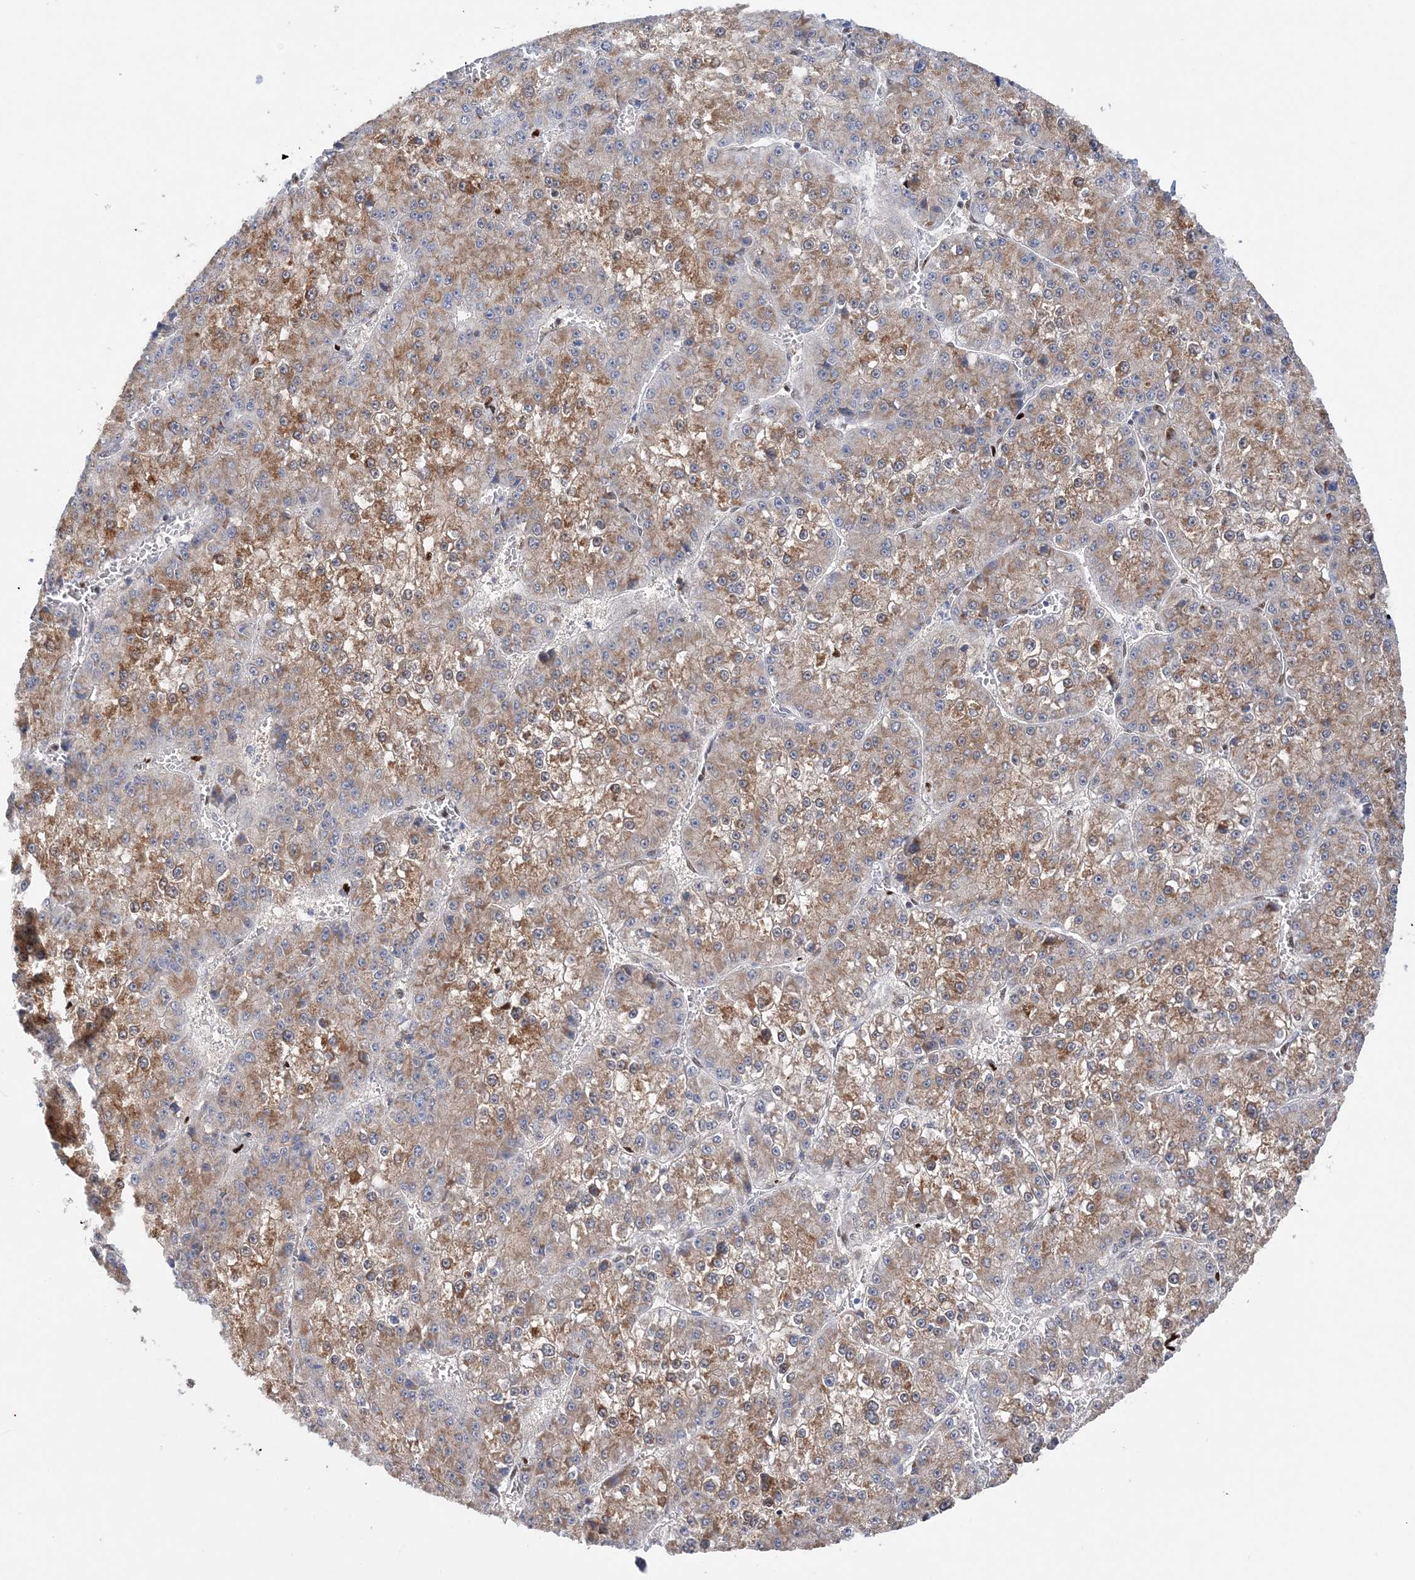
{"staining": {"intensity": "moderate", "quantity": ">75%", "location": "cytoplasmic/membranous"}, "tissue": "liver cancer", "cell_type": "Tumor cells", "image_type": "cancer", "snomed": [{"axis": "morphology", "description": "Carcinoma, Hepatocellular, NOS"}, {"axis": "topography", "description": "Liver"}], "caption": "Liver cancer stained for a protein shows moderate cytoplasmic/membranous positivity in tumor cells.", "gene": "NIT2", "patient": {"sex": "female", "age": 73}}